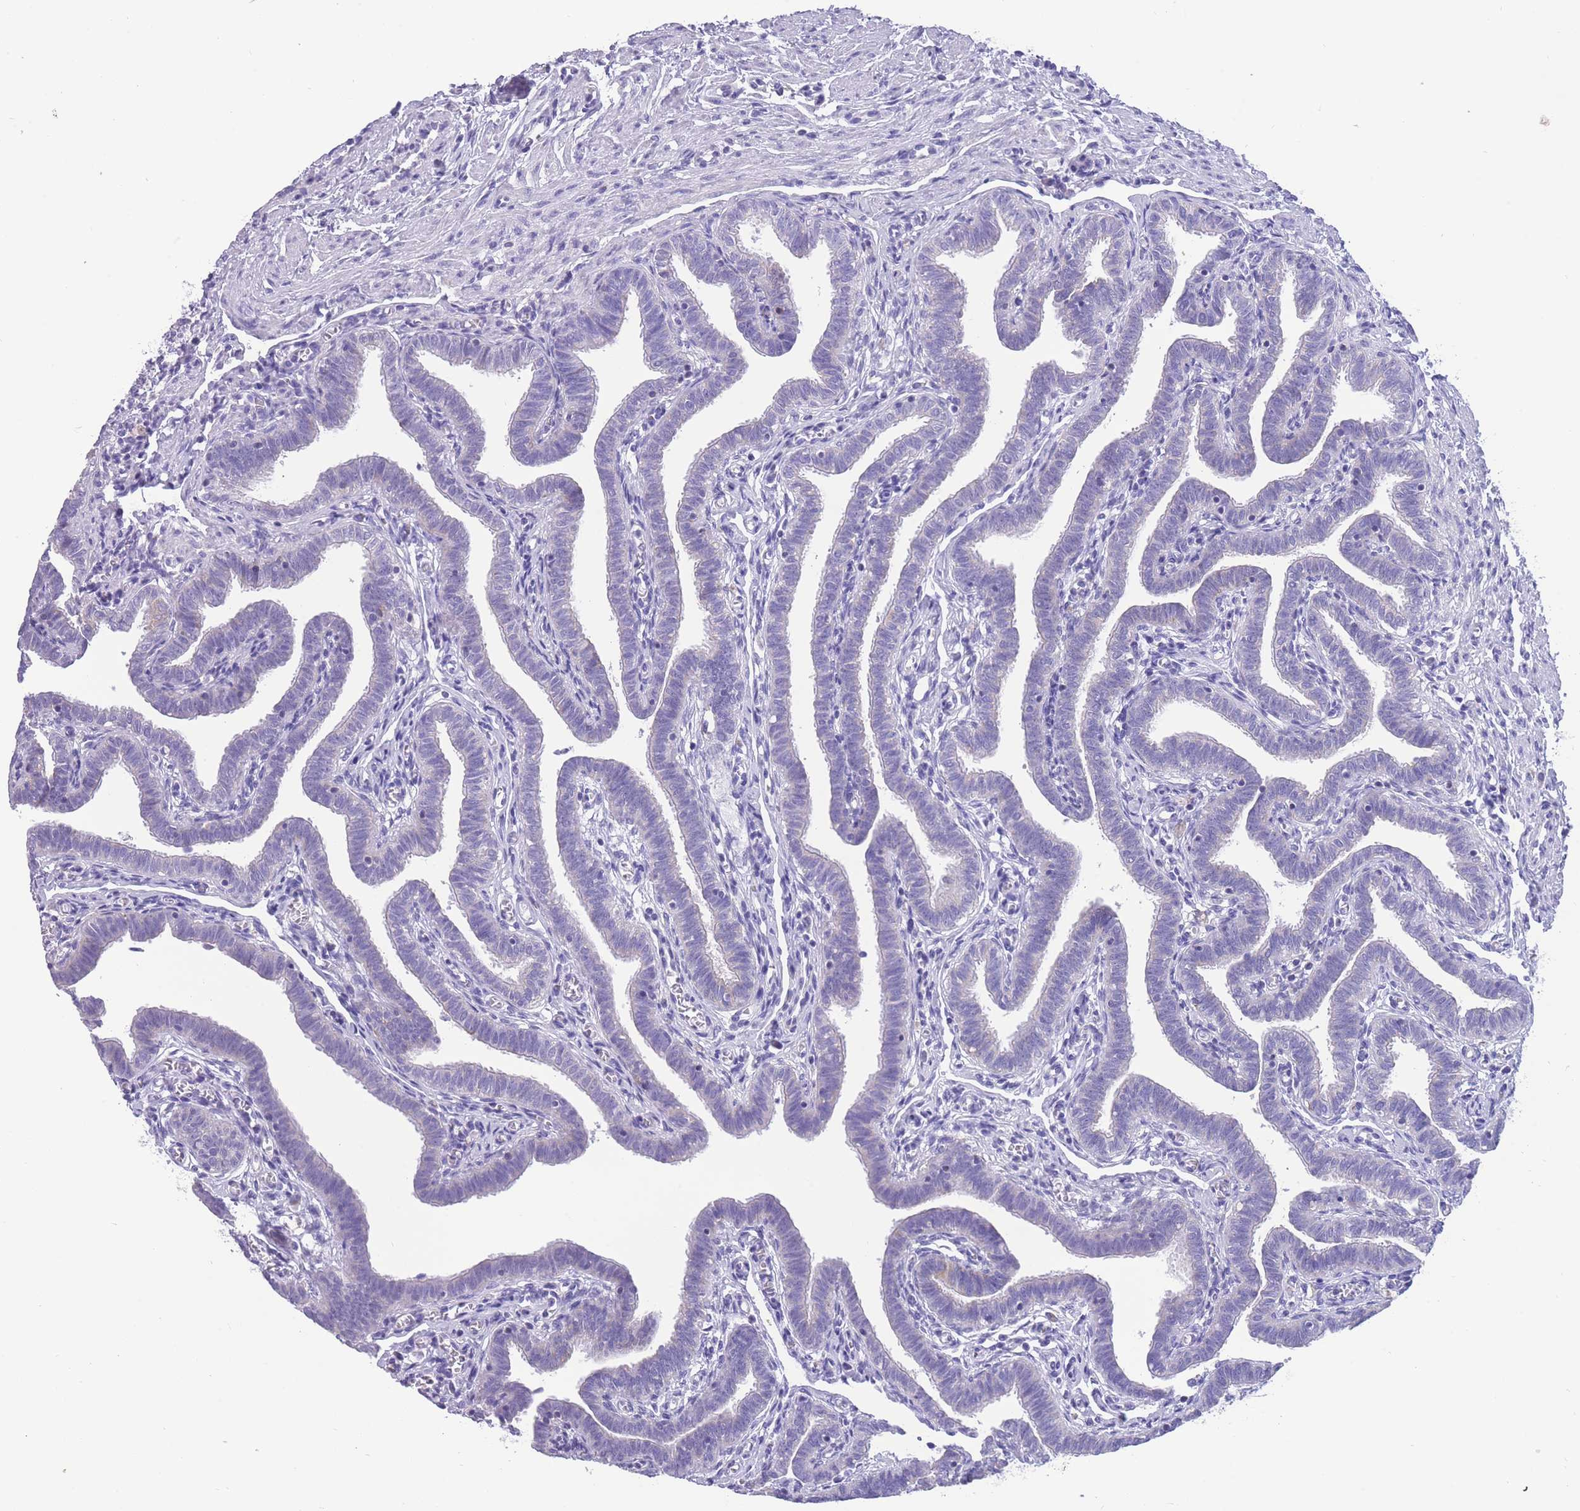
{"staining": {"intensity": "negative", "quantity": "none", "location": "none"}, "tissue": "fallopian tube", "cell_type": "Glandular cells", "image_type": "normal", "snomed": [{"axis": "morphology", "description": "Normal tissue, NOS"}, {"axis": "topography", "description": "Fallopian tube"}], "caption": "Photomicrograph shows no significant protein expression in glandular cells of normal fallopian tube. (Stains: DAB (3,3'-diaminobenzidine) immunohistochemistry (IHC) with hematoxylin counter stain, Microscopy: brightfield microscopy at high magnification).", "gene": "INTS2", "patient": {"sex": "female", "age": 36}}